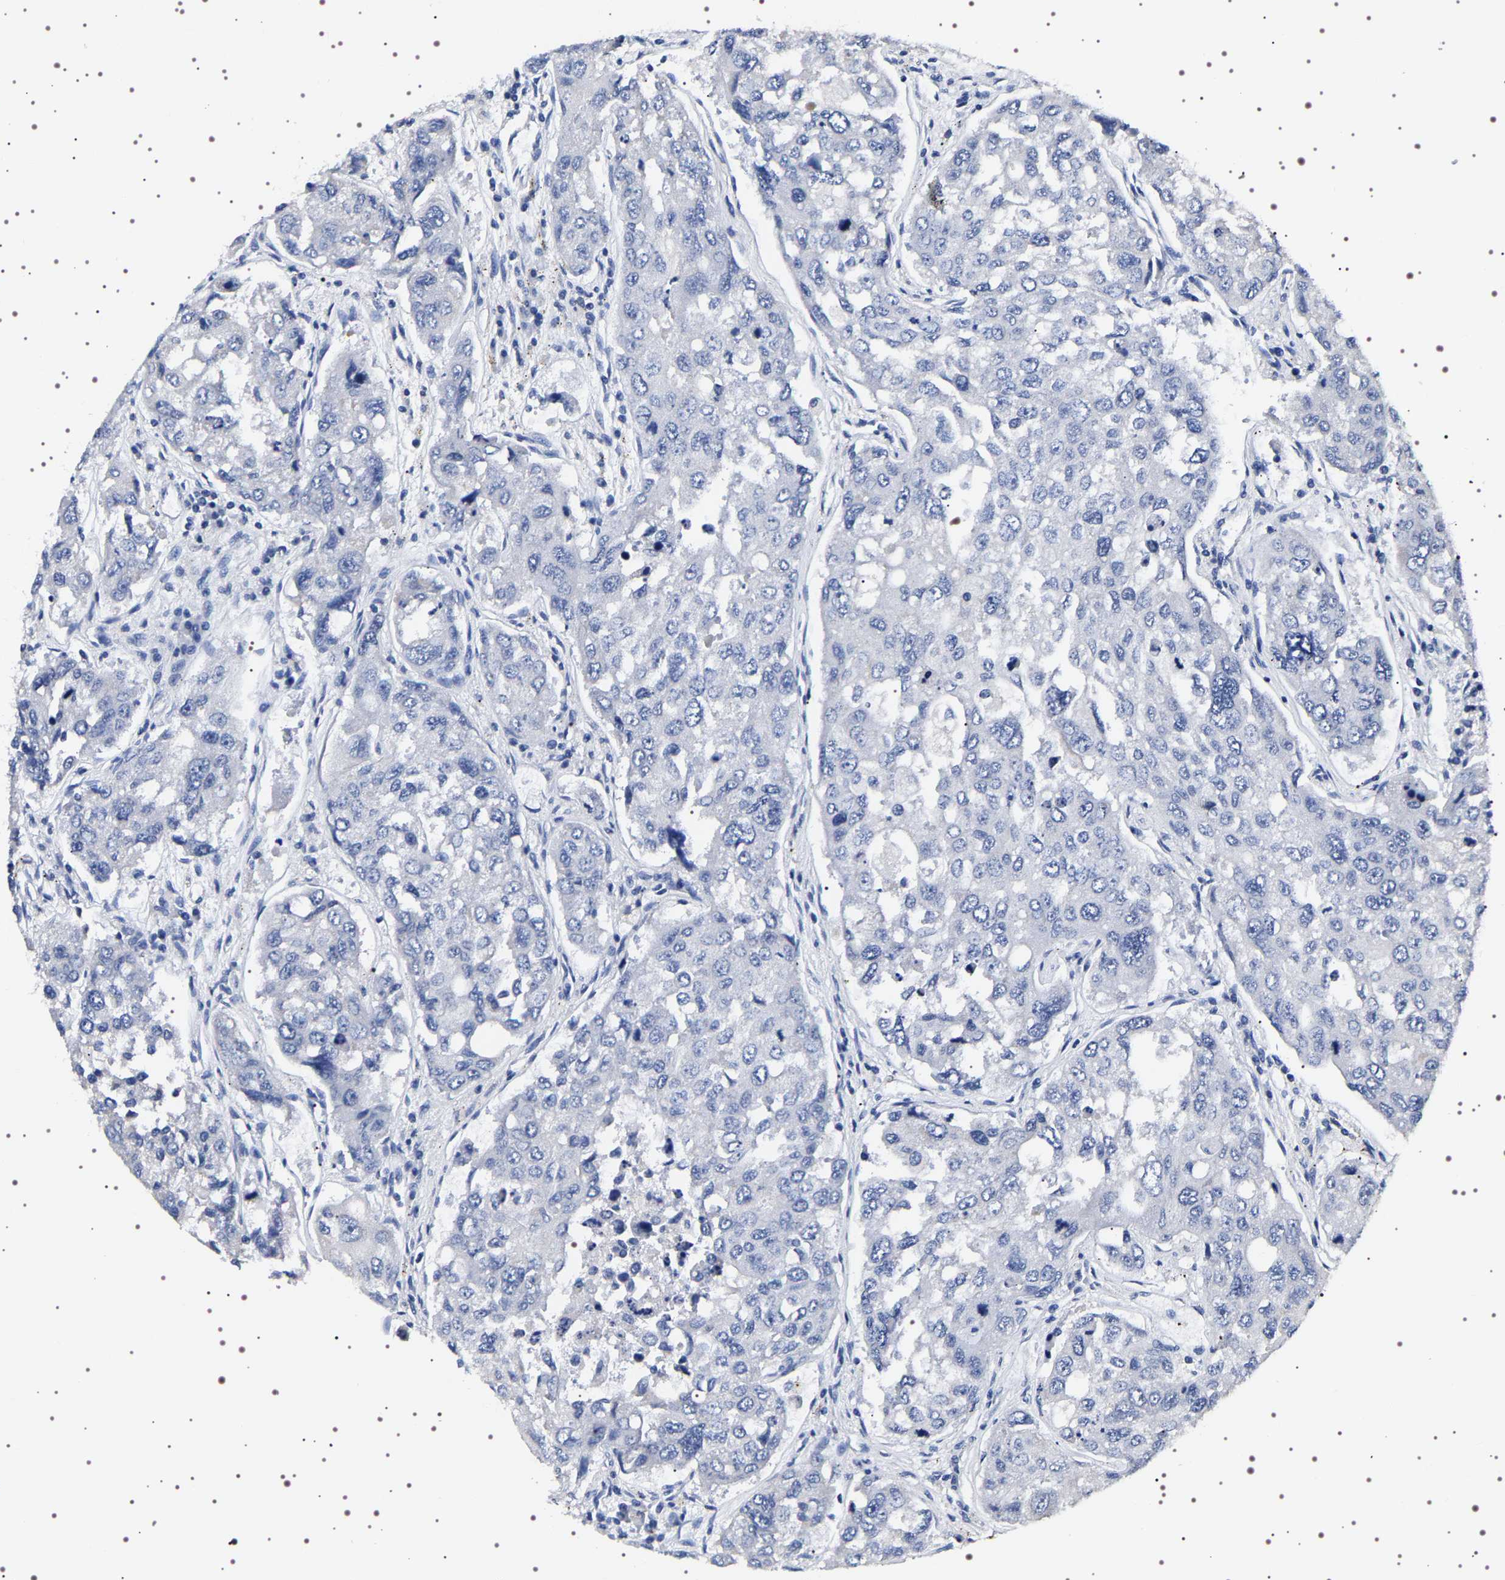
{"staining": {"intensity": "negative", "quantity": "none", "location": "none"}, "tissue": "urothelial cancer", "cell_type": "Tumor cells", "image_type": "cancer", "snomed": [{"axis": "morphology", "description": "Urothelial carcinoma, High grade"}, {"axis": "topography", "description": "Lymph node"}, {"axis": "topography", "description": "Urinary bladder"}], "caption": "Immunohistochemistry micrograph of neoplastic tissue: human urothelial cancer stained with DAB shows no significant protein expression in tumor cells.", "gene": "UBQLN3", "patient": {"sex": "male", "age": 51}}